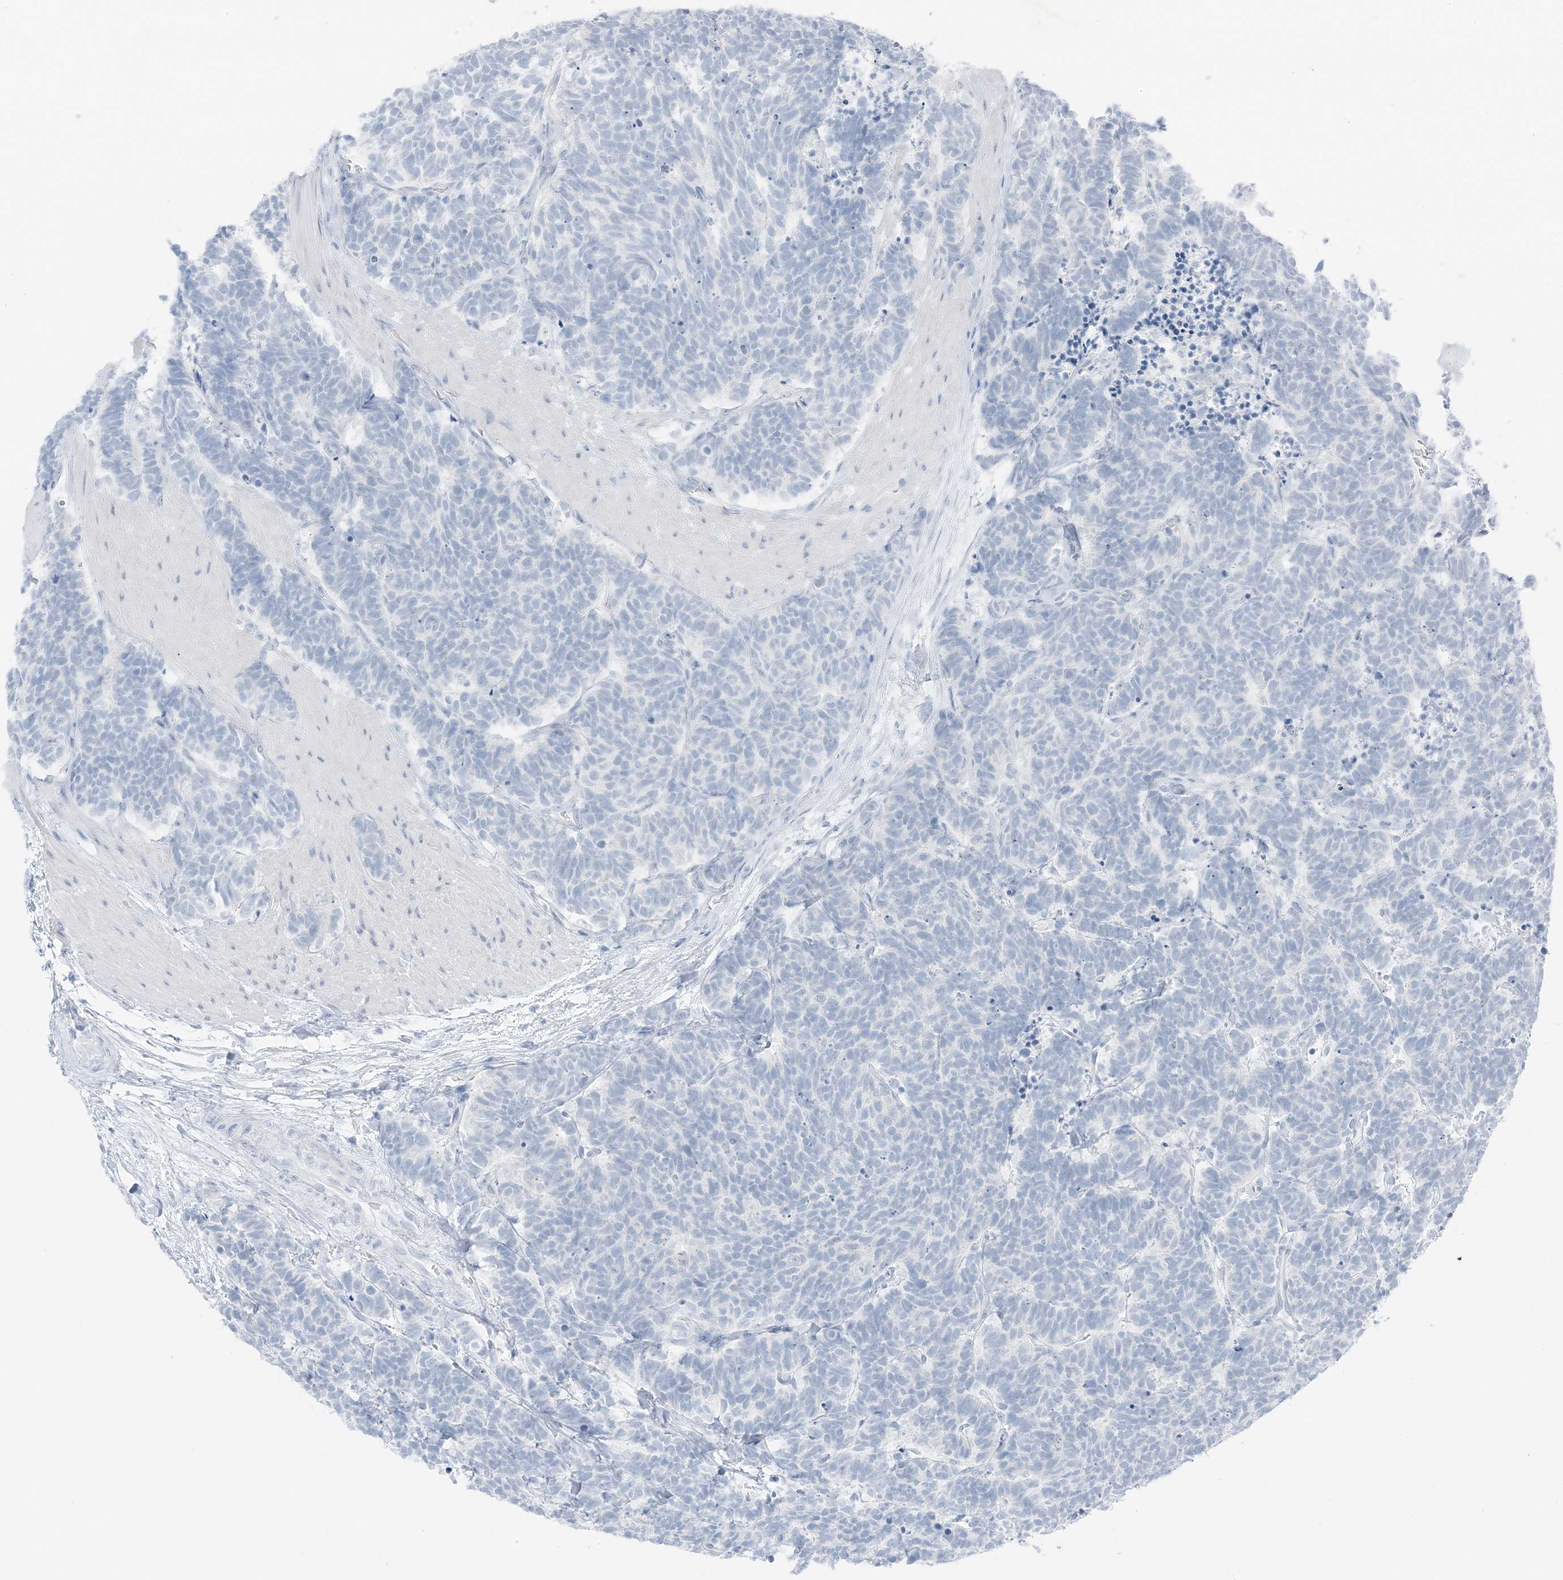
{"staining": {"intensity": "negative", "quantity": "none", "location": "none"}, "tissue": "carcinoid", "cell_type": "Tumor cells", "image_type": "cancer", "snomed": [{"axis": "morphology", "description": "Carcinoma, NOS"}, {"axis": "morphology", "description": "Carcinoid, malignant, NOS"}, {"axis": "topography", "description": "Urinary bladder"}], "caption": "Immunohistochemistry photomicrograph of carcinoma stained for a protein (brown), which shows no staining in tumor cells.", "gene": "ZFP64", "patient": {"sex": "male", "age": 57}}